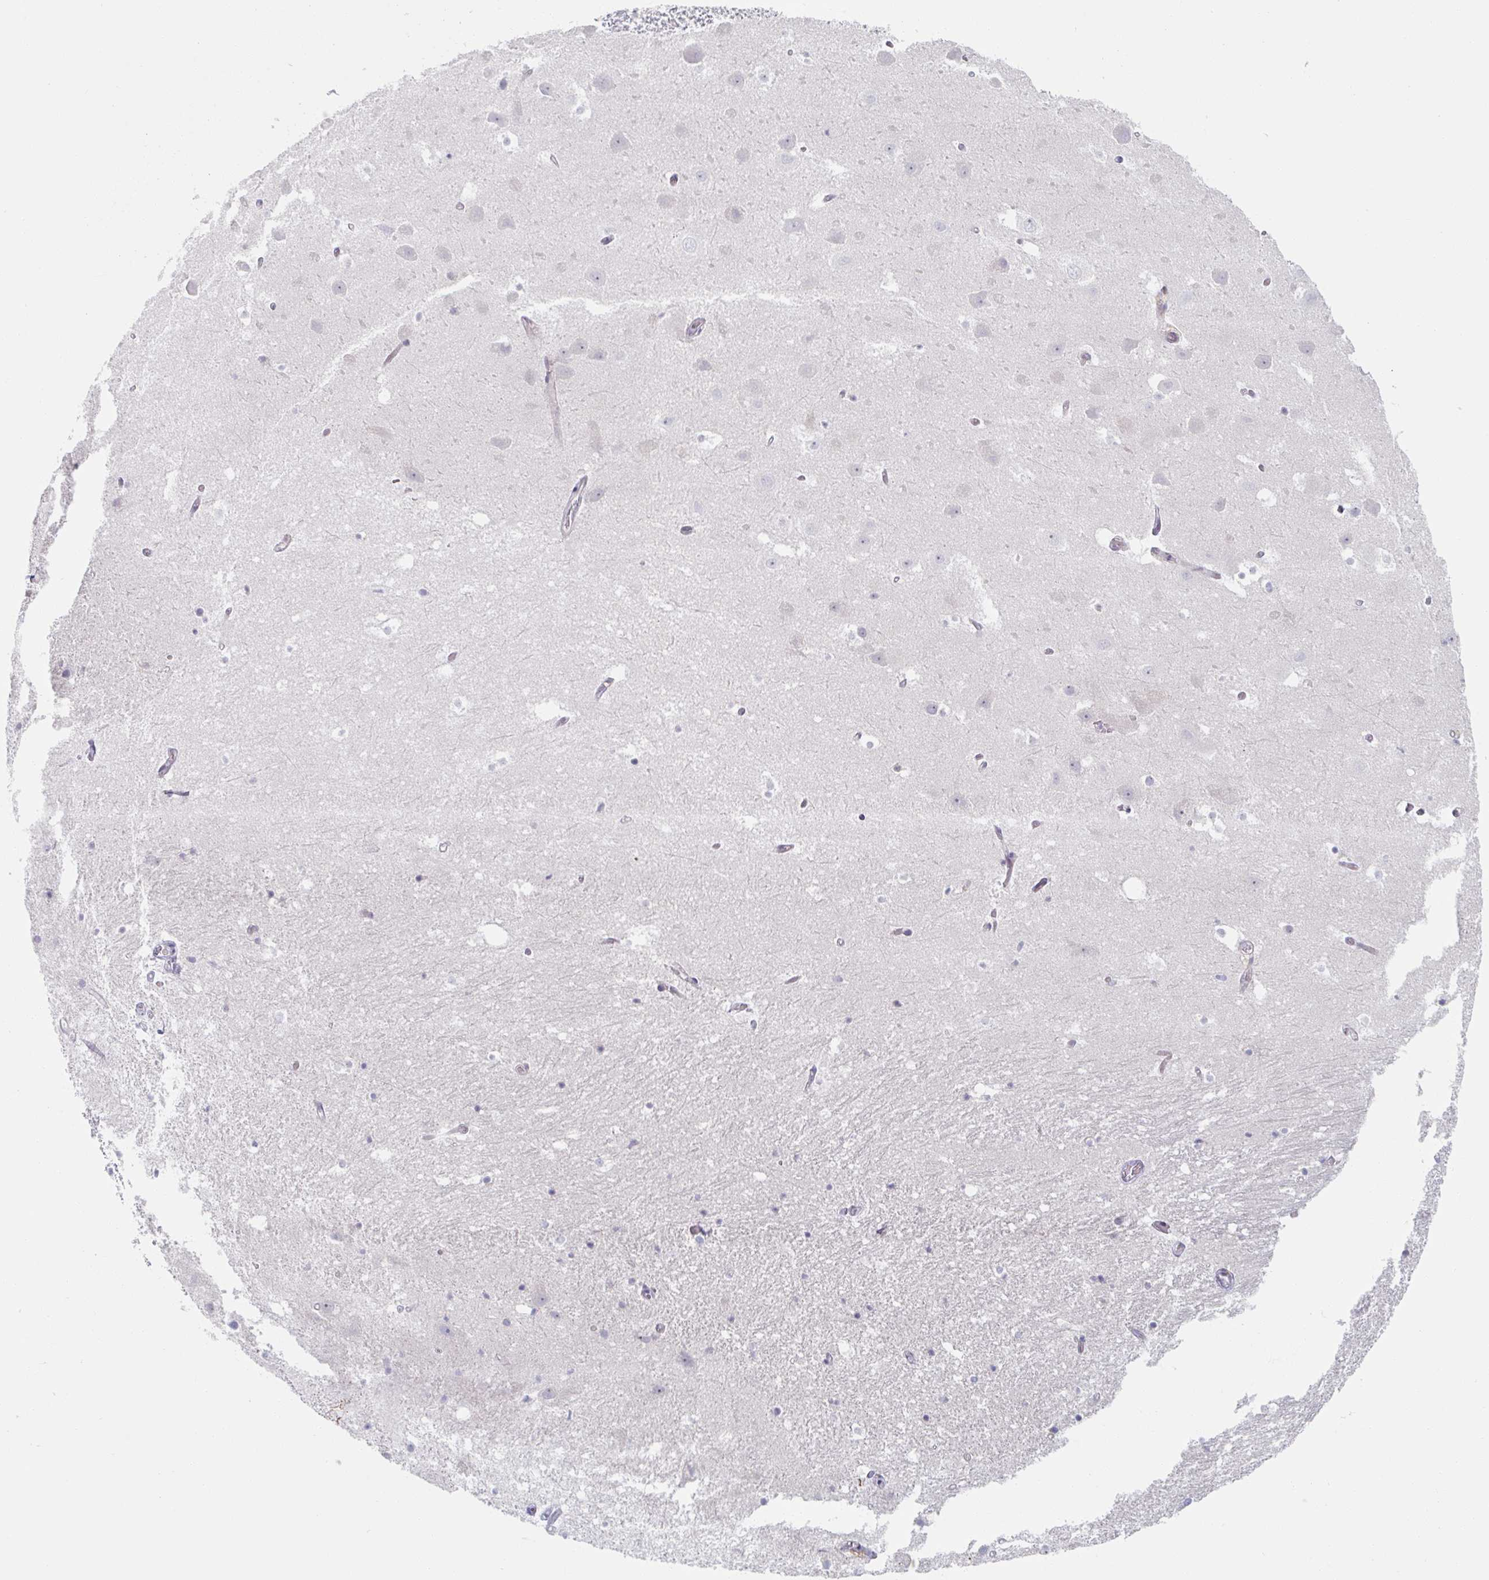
{"staining": {"intensity": "negative", "quantity": "none", "location": "none"}, "tissue": "hippocampus", "cell_type": "Glial cells", "image_type": "normal", "snomed": [{"axis": "morphology", "description": "Normal tissue, NOS"}, {"axis": "topography", "description": "Hippocampus"}], "caption": "A micrograph of human hippocampus is negative for staining in glial cells. (Brightfield microscopy of DAB IHC at high magnification).", "gene": "TRAPPC10", "patient": {"sex": "female", "age": 52}}